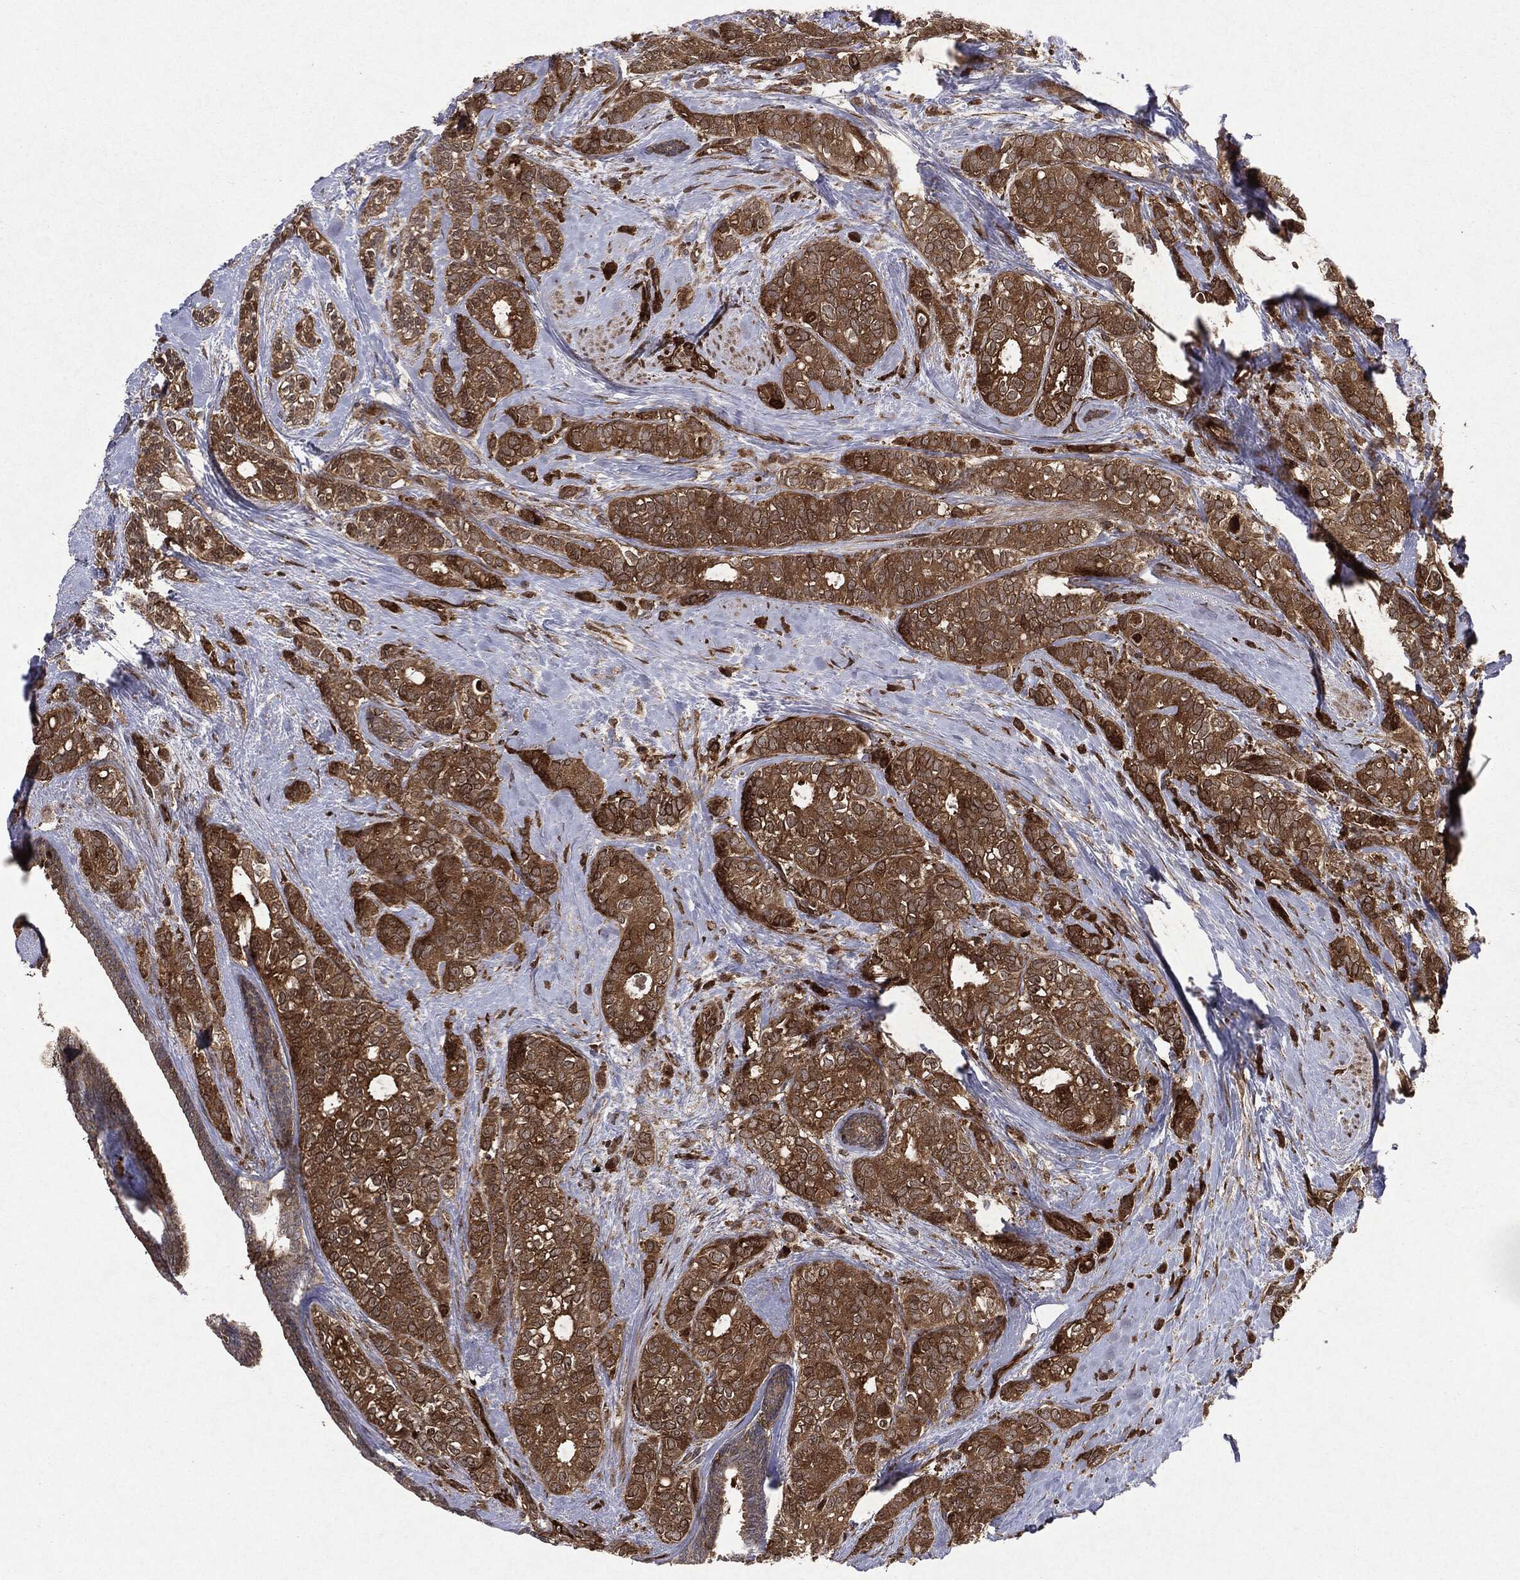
{"staining": {"intensity": "strong", "quantity": ">75%", "location": "cytoplasmic/membranous"}, "tissue": "breast cancer", "cell_type": "Tumor cells", "image_type": "cancer", "snomed": [{"axis": "morphology", "description": "Duct carcinoma"}, {"axis": "topography", "description": "Breast"}], "caption": "Strong cytoplasmic/membranous positivity is identified in approximately >75% of tumor cells in breast cancer.", "gene": "OTUB1", "patient": {"sex": "female", "age": 71}}